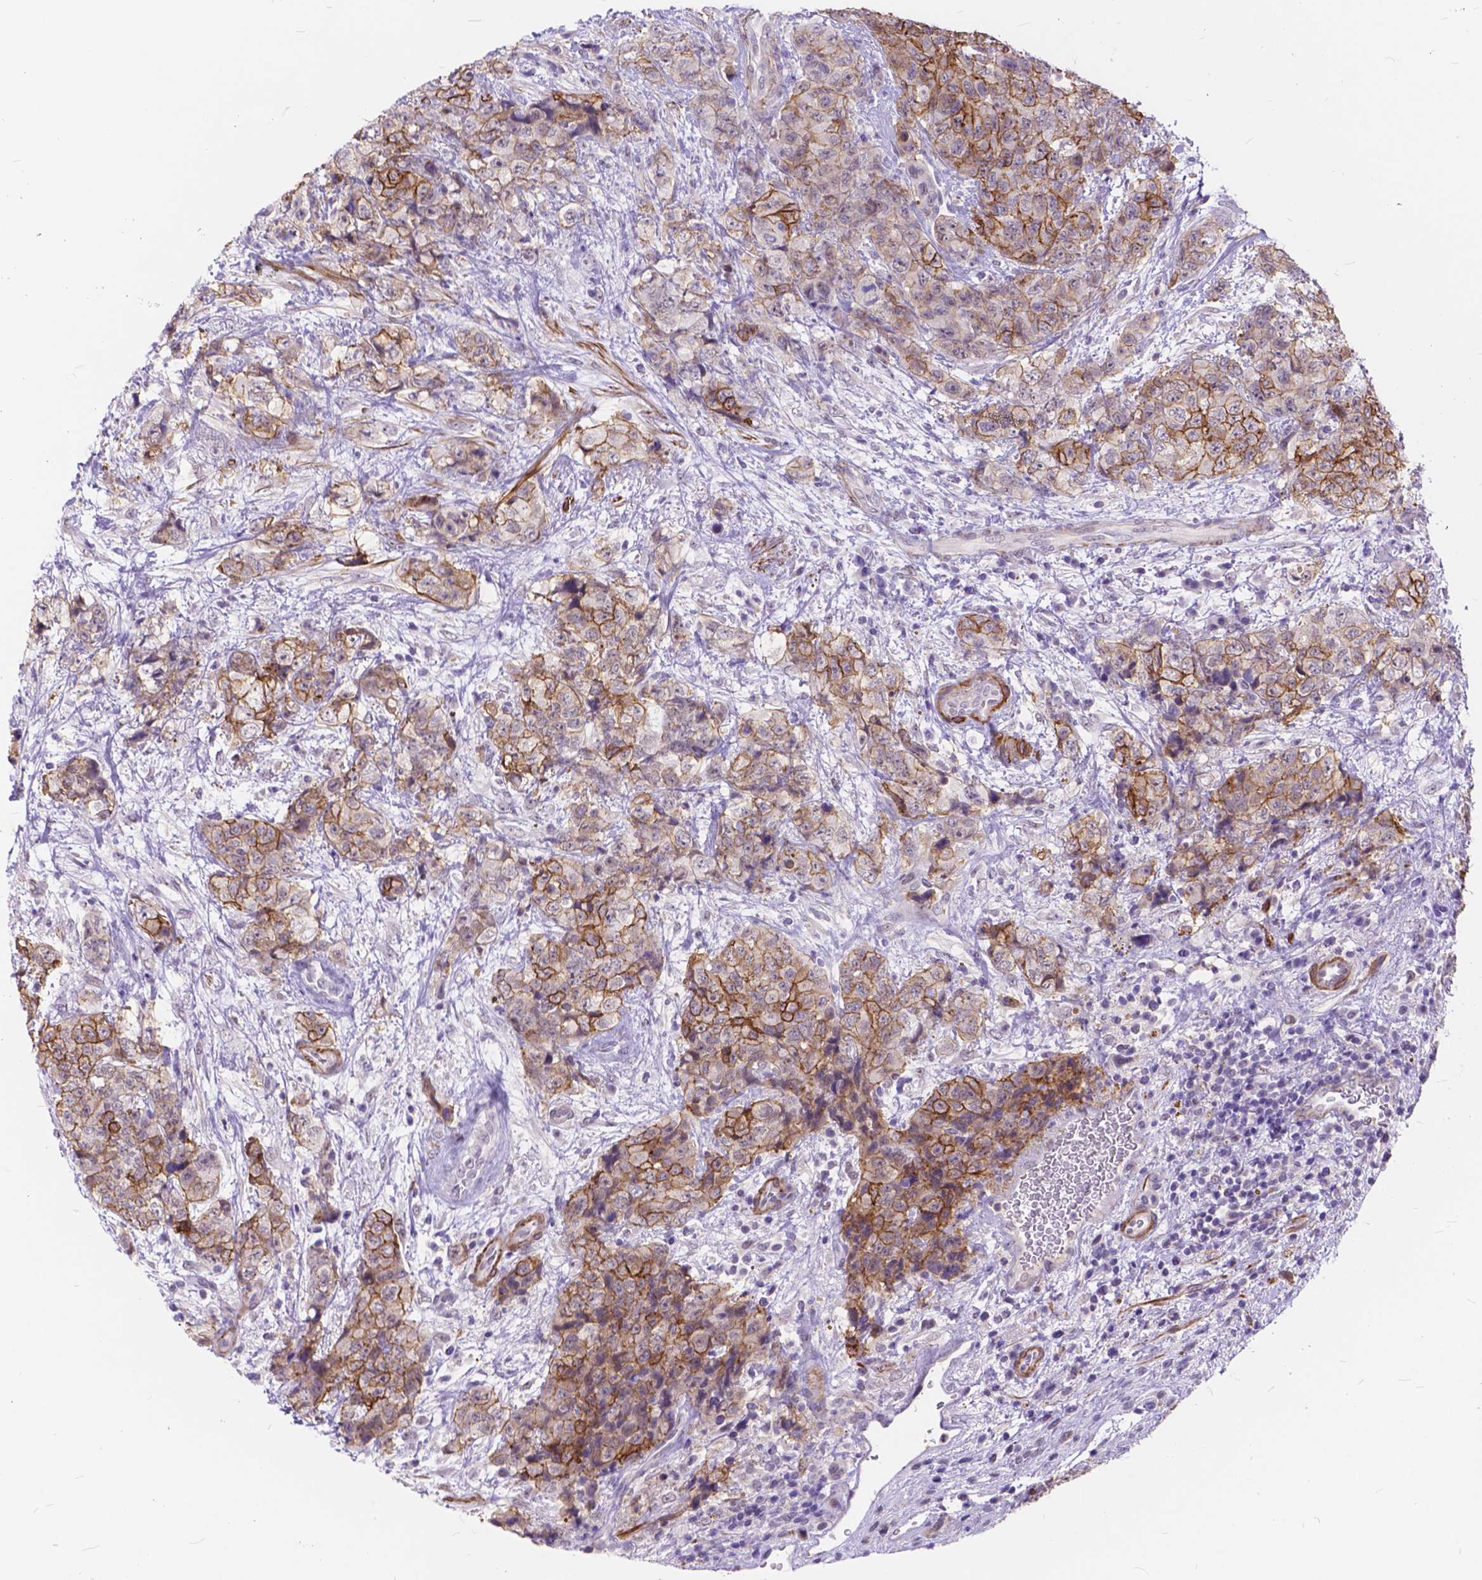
{"staining": {"intensity": "strong", "quantity": ">75%", "location": "cytoplasmic/membranous"}, "tissue": "urothelial cancer", "cell_type": "Tumor cells", "image_type": "cancer", "snomed": [{"axis": "morphology", "description": "Urothelial carcinoma, High grade"}, {"axis": "topography", "description": "Urinary bladder"}], "caption": "Urothelial cancer stained for a protein (brown) reveals strong cytoplasmic/membranous positive positivity in about >75% of tumor cells.", "gene": "MAN2C1", "patient": {"sex": "female", "age": 78}}